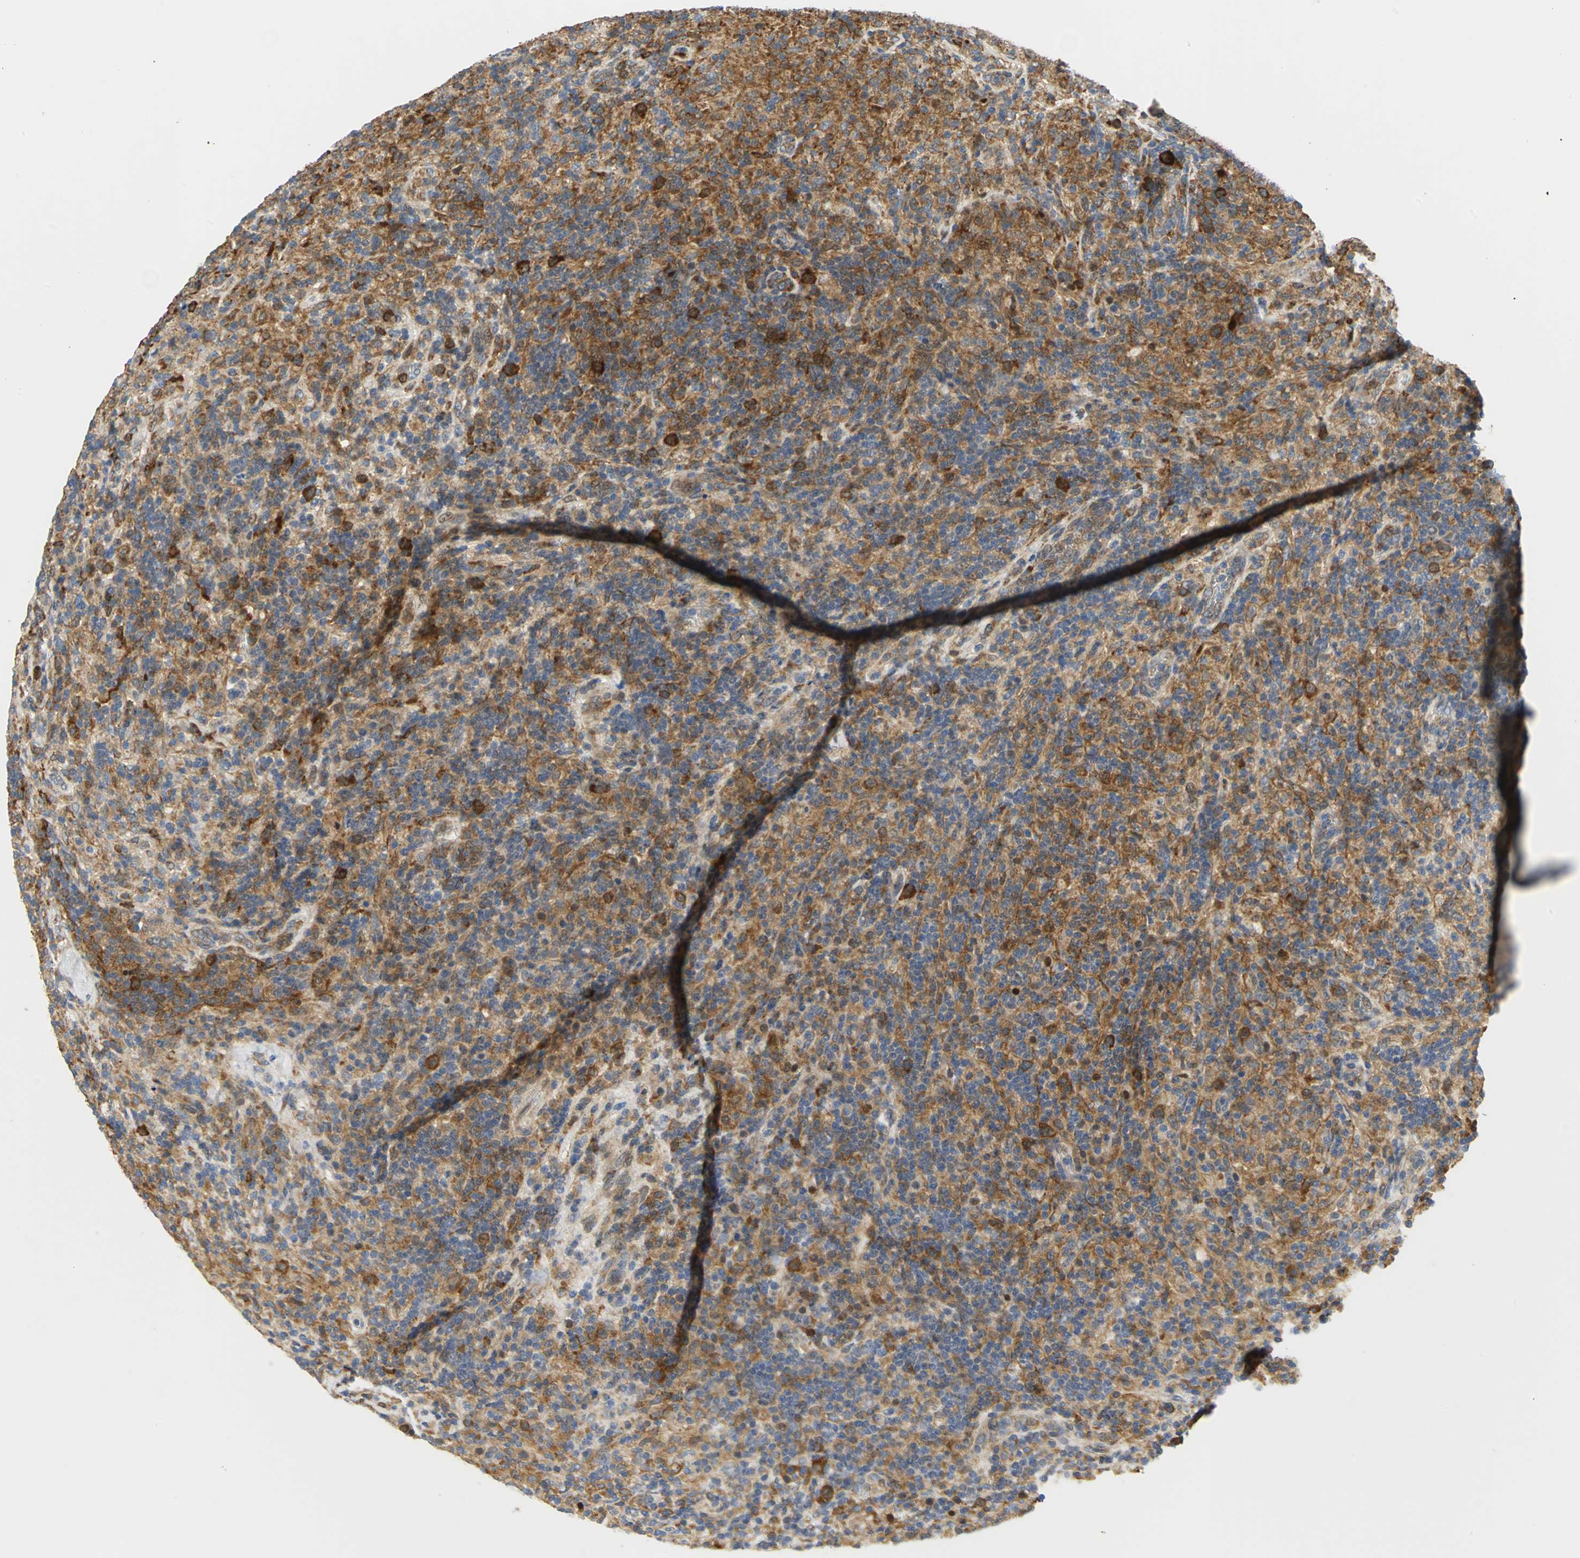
{"staining": {"intensity": "moderate", "quantity": ">75%", "location": "cytoplasmic/membranous"}, "tissue": "lymphoma", "cell_type": "Tumor cells", "image_type": "cancer", "snomed": [{"axis": "morphology", "description": "Hodgkin's disease, NOS"}, {"axis": "topography", "description": "Lymph node"}], "caption": "Hodgkin's disease tissue reveals moderate cytoplasmic/membranous staining in about >75% of tumor cells", "gene": "YBX1", "patient": {"sex": "male", "age": 70}}